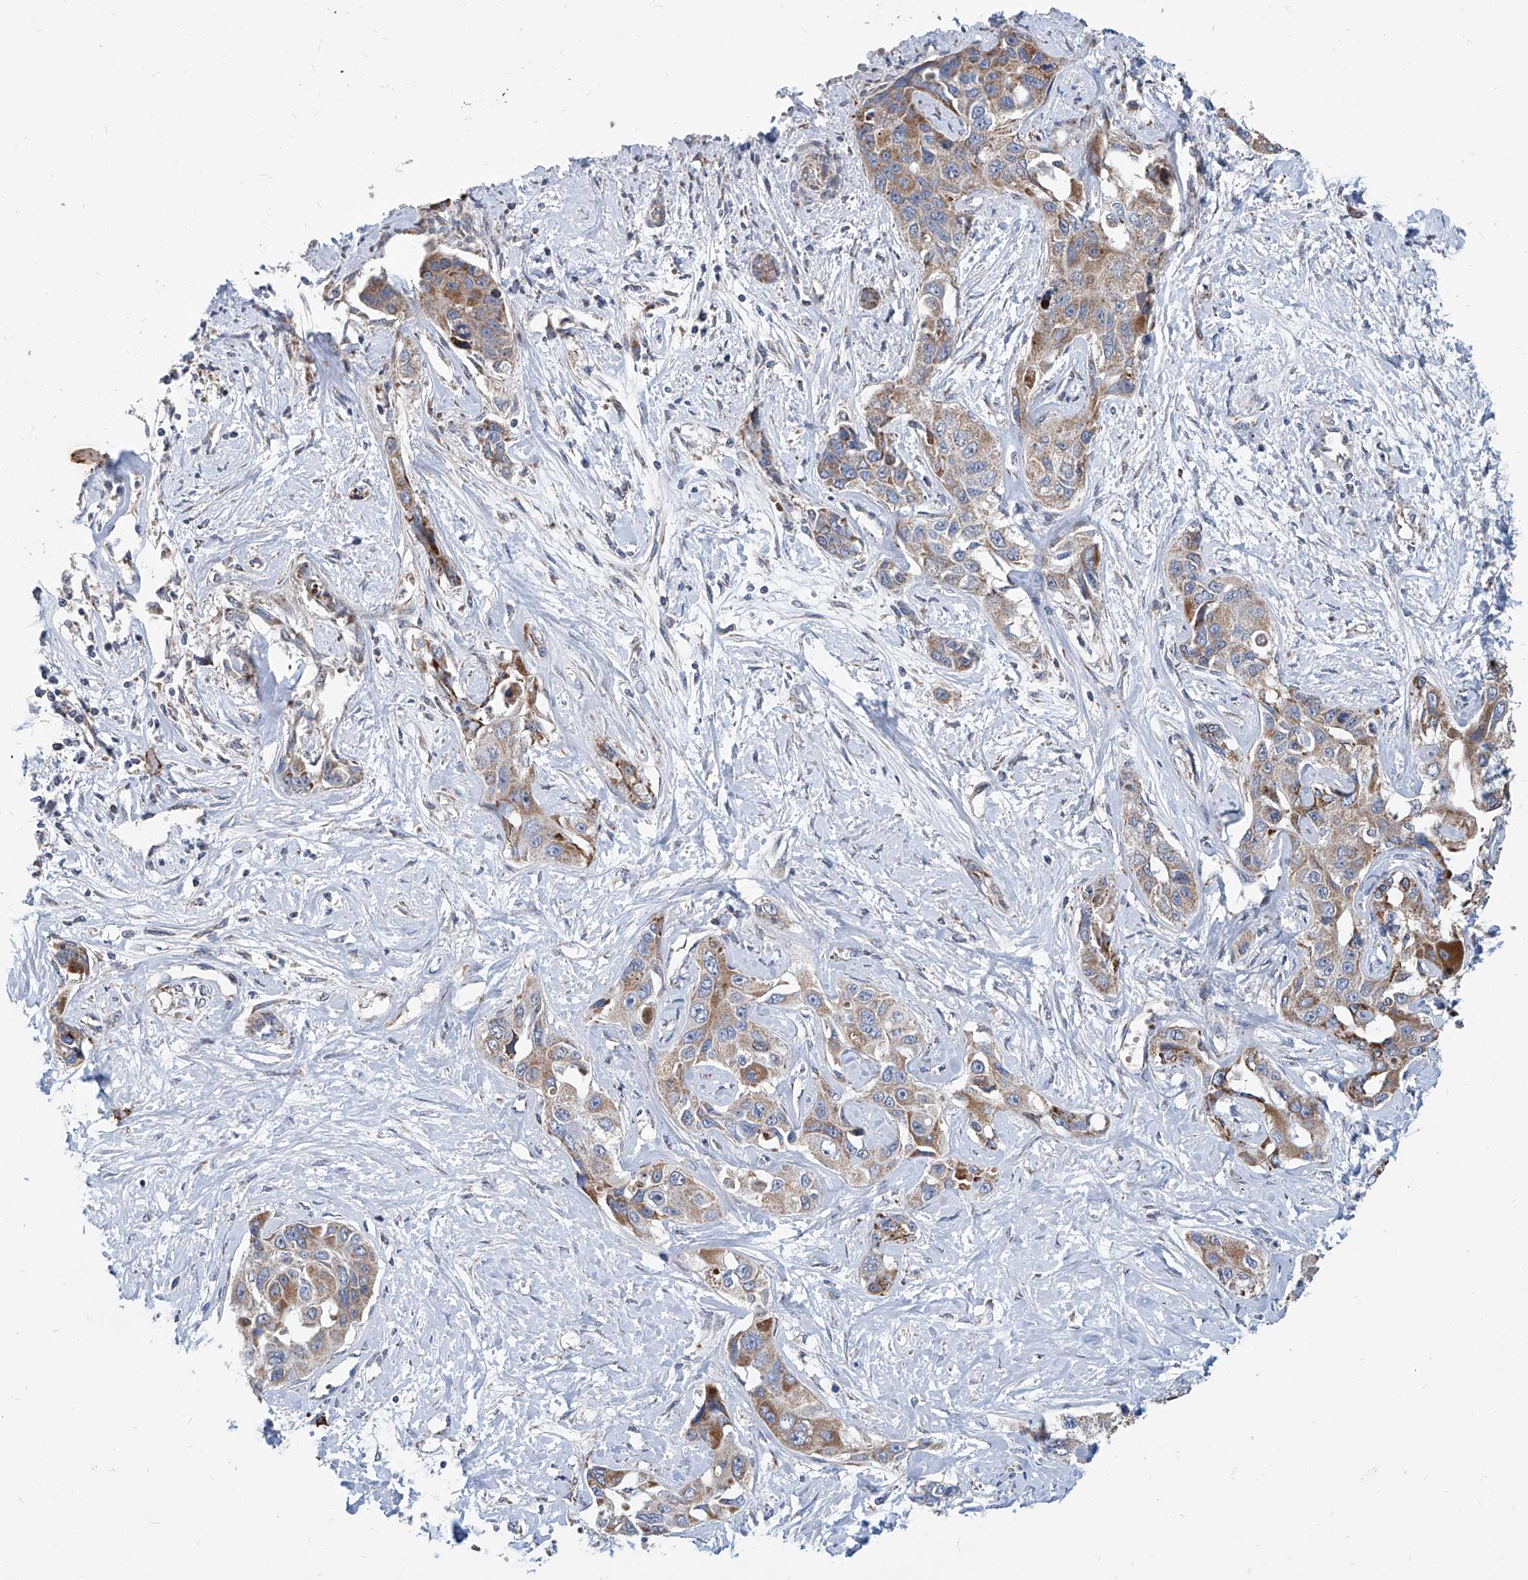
{"staining": {"intensity": "moderate", "quantity": ">75%", "location": "cytoplasmic/membranous"}, "tissue": "liver cancer", "cell_type": "Tumor cells", "image_type": "cancer", "snomed": [{"axis": "morphology", "description": "Cholangiocarcinoma"}, {"axis": "topography", "description": "Liver"}], "caption": "Protein positivity by immunohistochemistry (IHC) shows moderate cytoplasmic/membranous staining in about >75% of tumor cells in liver cancer.", "gene": "USP48", "patient": {"sex": "male", "age": 59}}